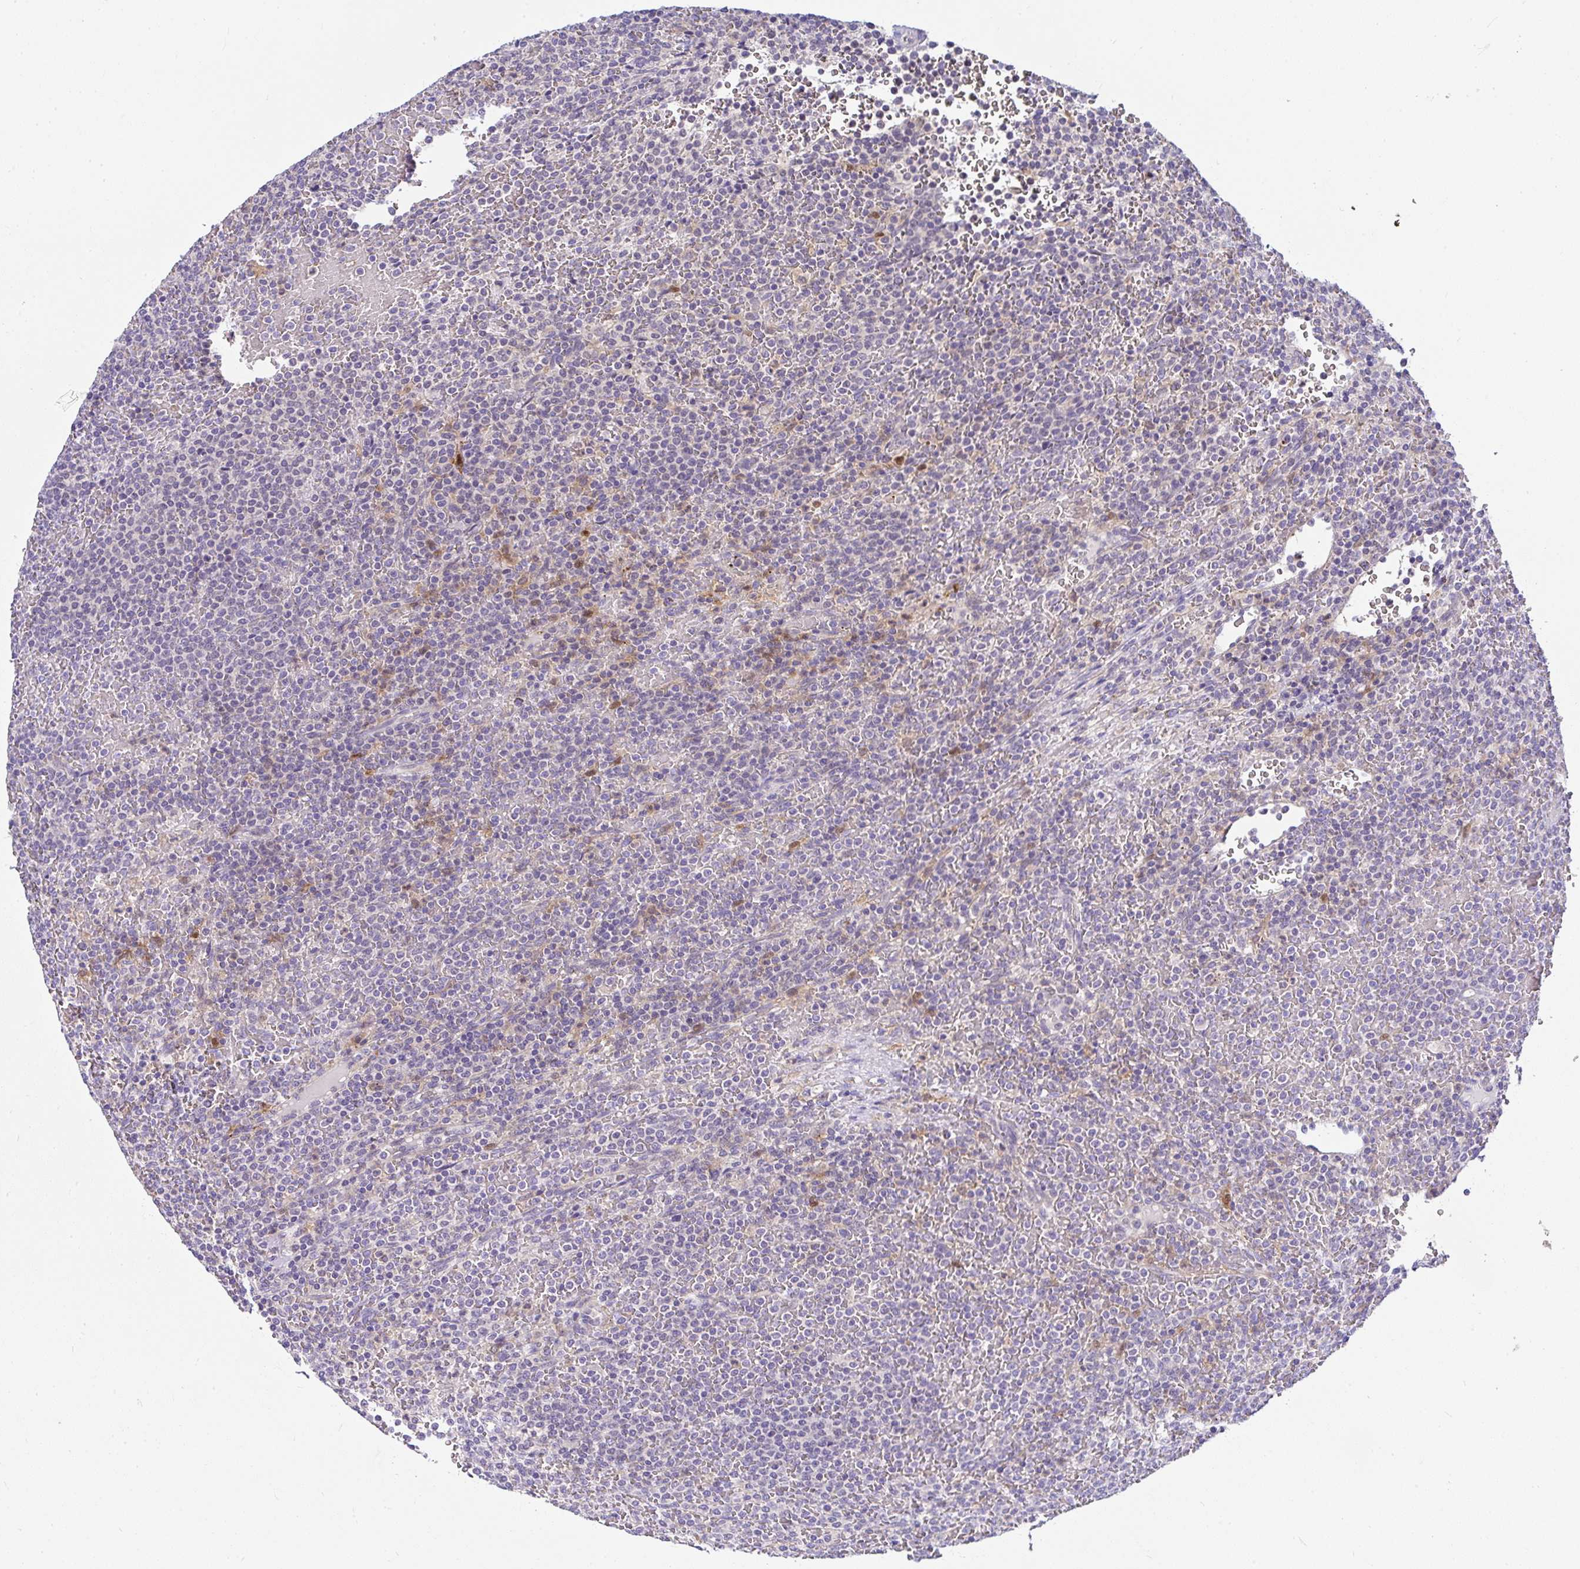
{"staining": {"intensity": "negative", "quantity": "none", "location": "none"}, "tissue": "lymphoma", "cell_type": "Tumor cells", "image_type": "cancer", "snomed": [{"axis": "morphology", "description": "Malignant lymphoma, non-Hodgkin's type, Low grade"}, {"axis": "topography", "description": "Spleen"}], "caption": "A high-resolution micrograph shows IHC staining of lymphoma, which shows no significant staining in tumor cells.", "gene": "DEPDC5", "patient": {"sex": "male", "age": 60}}